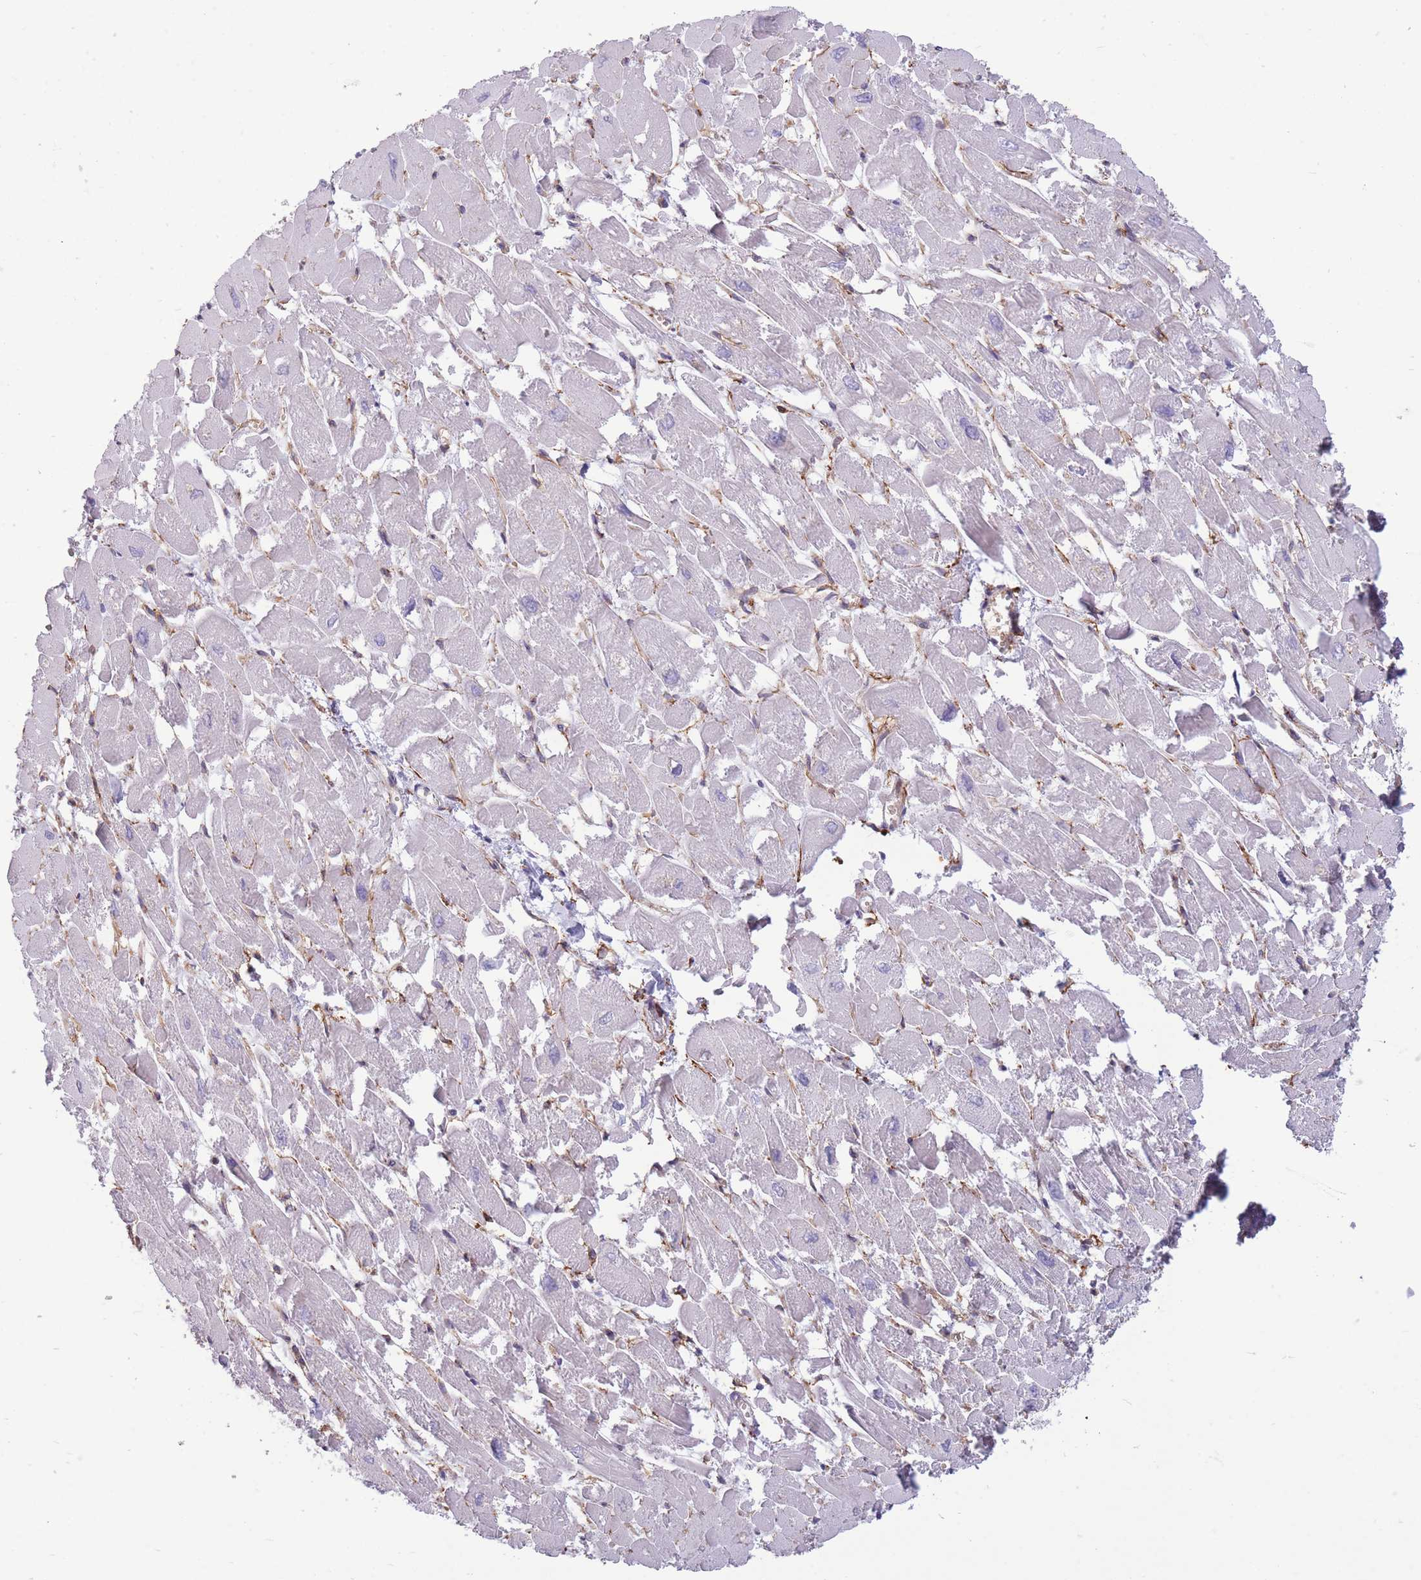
{"staining": {"intensity": "negative", "quantity": "none", "location": "none"}, "tissue": "heart muscle", "cell_type": "Cardiomyocytes", "image_type": "normal", "snomed": [{"axis": "morphology", "description": "Normal tissue, NOS"}, {"axis": "topography", "description": "Heart"}], "caption": "The immunohistochemistry micrograph has no significant positivity in cardiomyocytes of heart muscle. The staining is performed using DAB (3,3'-diaminobenzidine) brown chromogen with nuclei counter-stained in using hematoxylin.", "gene": "ADD1", "patient": {"sex": "male", "age": 54}}